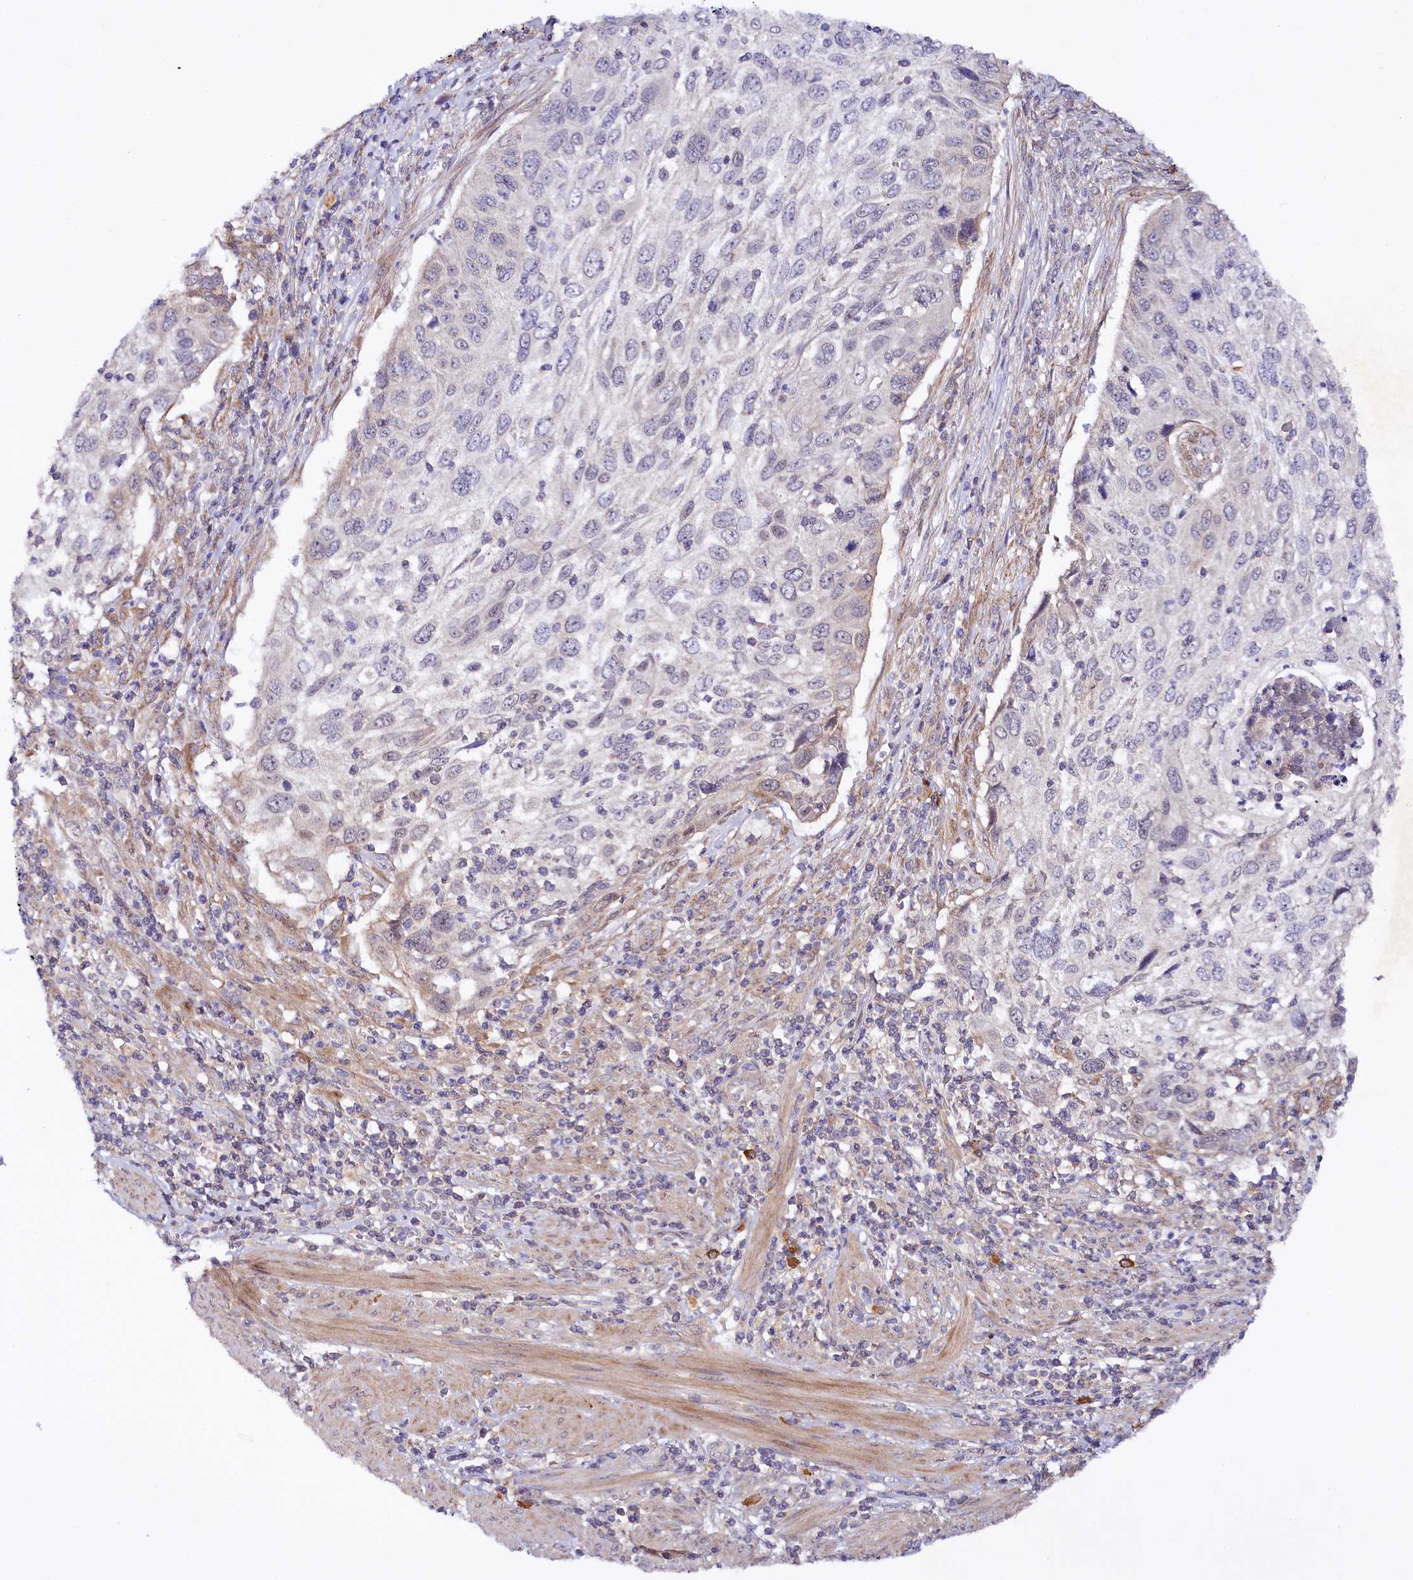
{"staining": {"intensity": "negative", "quantity": "none", "location": "none"}, "tissue": "cervical cancer", "cell_type": "Tumor cells", "image_type": "cancer", "snomed": [{"axis": "morphology", "description": "Squamous cell carcinoma, NOS"}, {"axis": "topography", "description": "Cervix"}], "caption": "The photomicrograph shows no significant positivity in tumor cells of cervical cancer (squamous cell carcinoma).", "gene": "PHLDB1", "patient": {"sex": "female", "age": 70}}